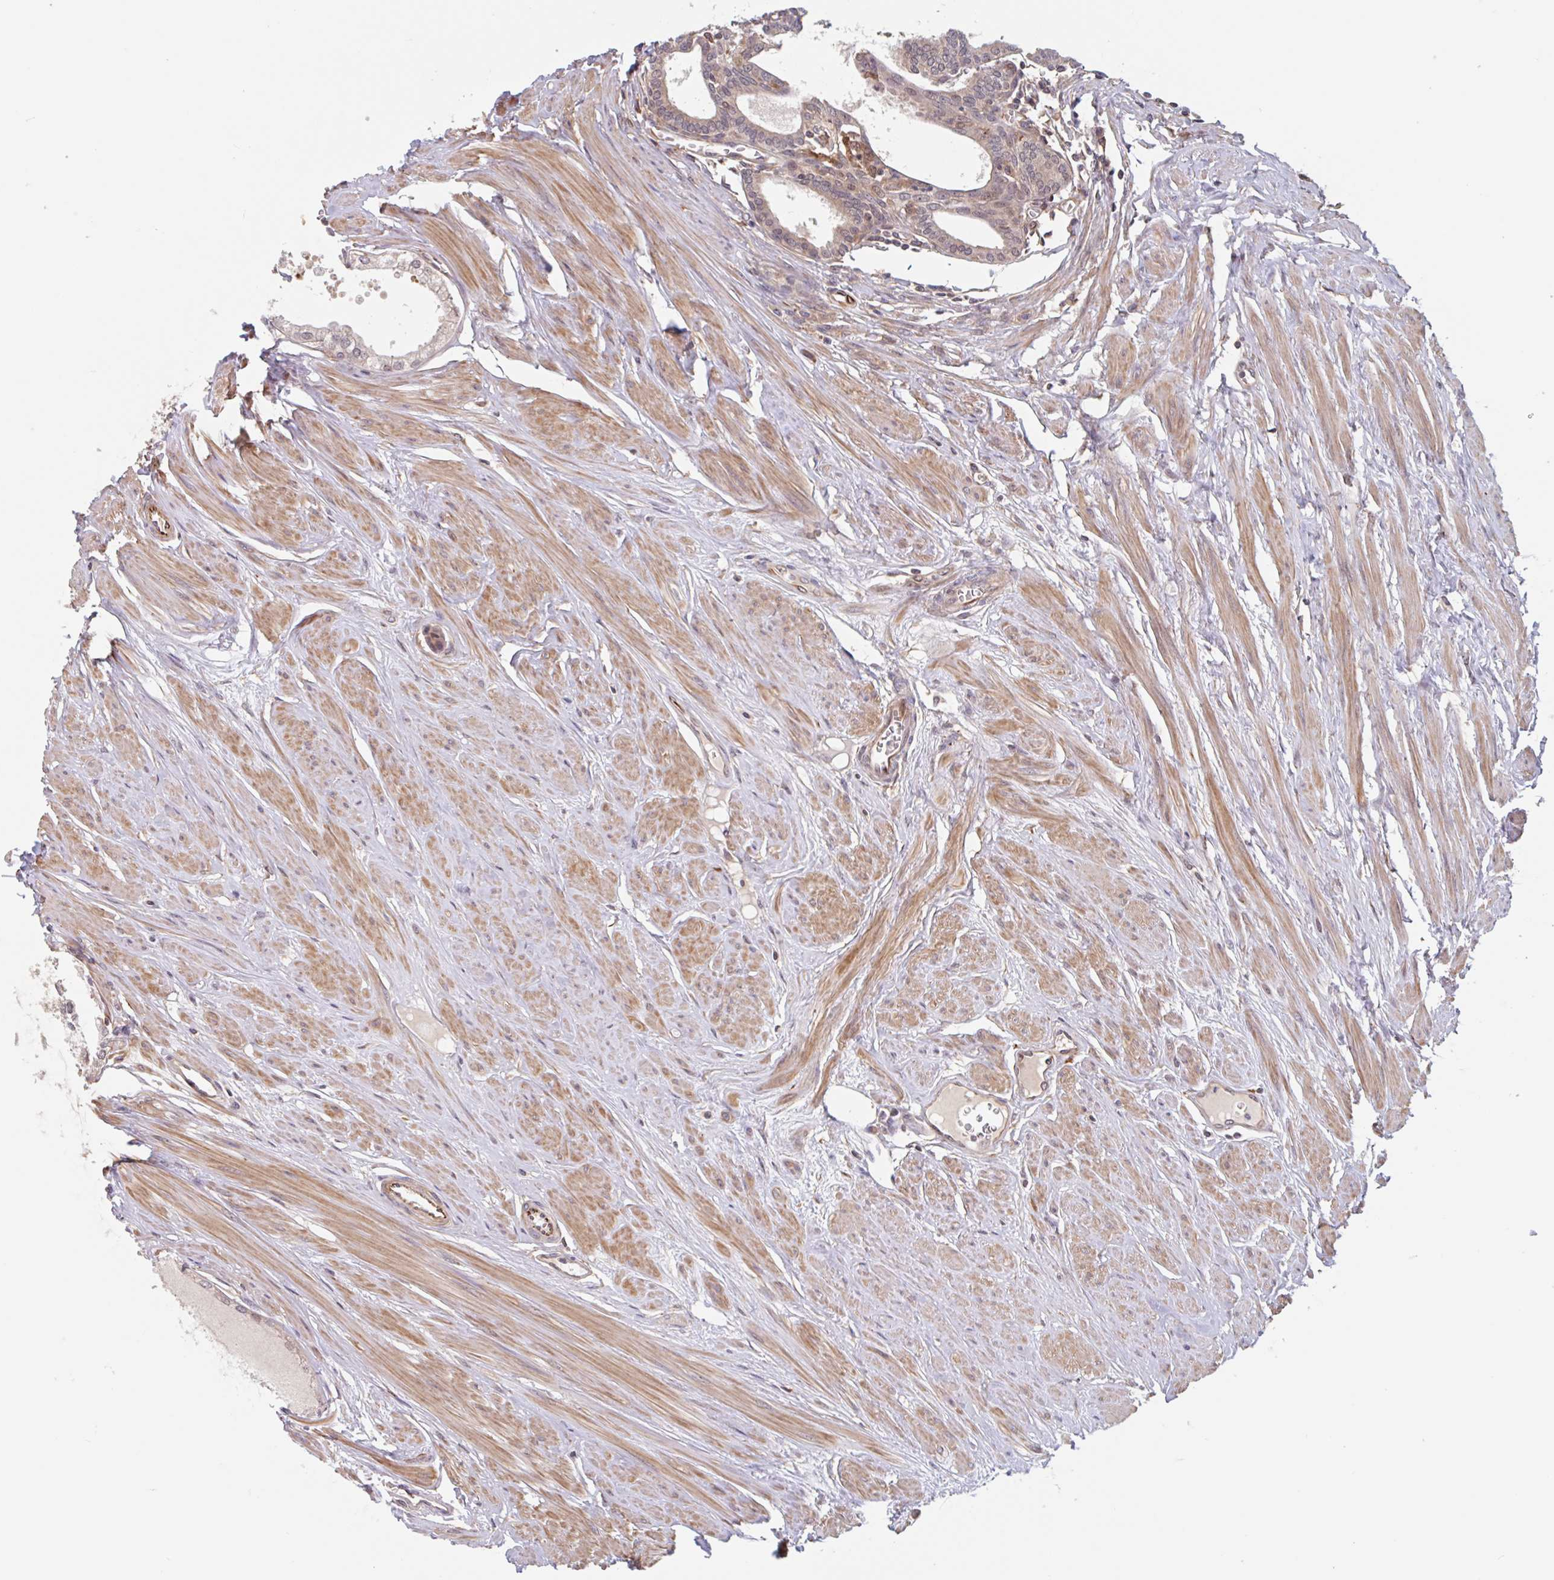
{"staining": {"intensity": "moderate", "quantity": "25%-75%", "location": "cytoplasmic/membranous,nuclear"}, "tissue": "prostate", "cell_type": "Glandular cells", "image_type": "normal", "snomed": [{"axis": "morphology", "description": "Normal tissue, NOS"}, {"axis": "topography", "description": "Prostate"}, {"axis": "topography", "description": "Peripheral nerve tissue"}], "caption": "Unremarkable prostate was stained to show a protein in brown. There is medium levels of moderate cytoplasmic/membranous,nuclear expression in approximately 25%-75% of glandular cells. (brown staining indicates protein expression, while blue staining denotes nuclei).", "gene": "NUB1", "patient": {"sex": "male", "age": 55}}